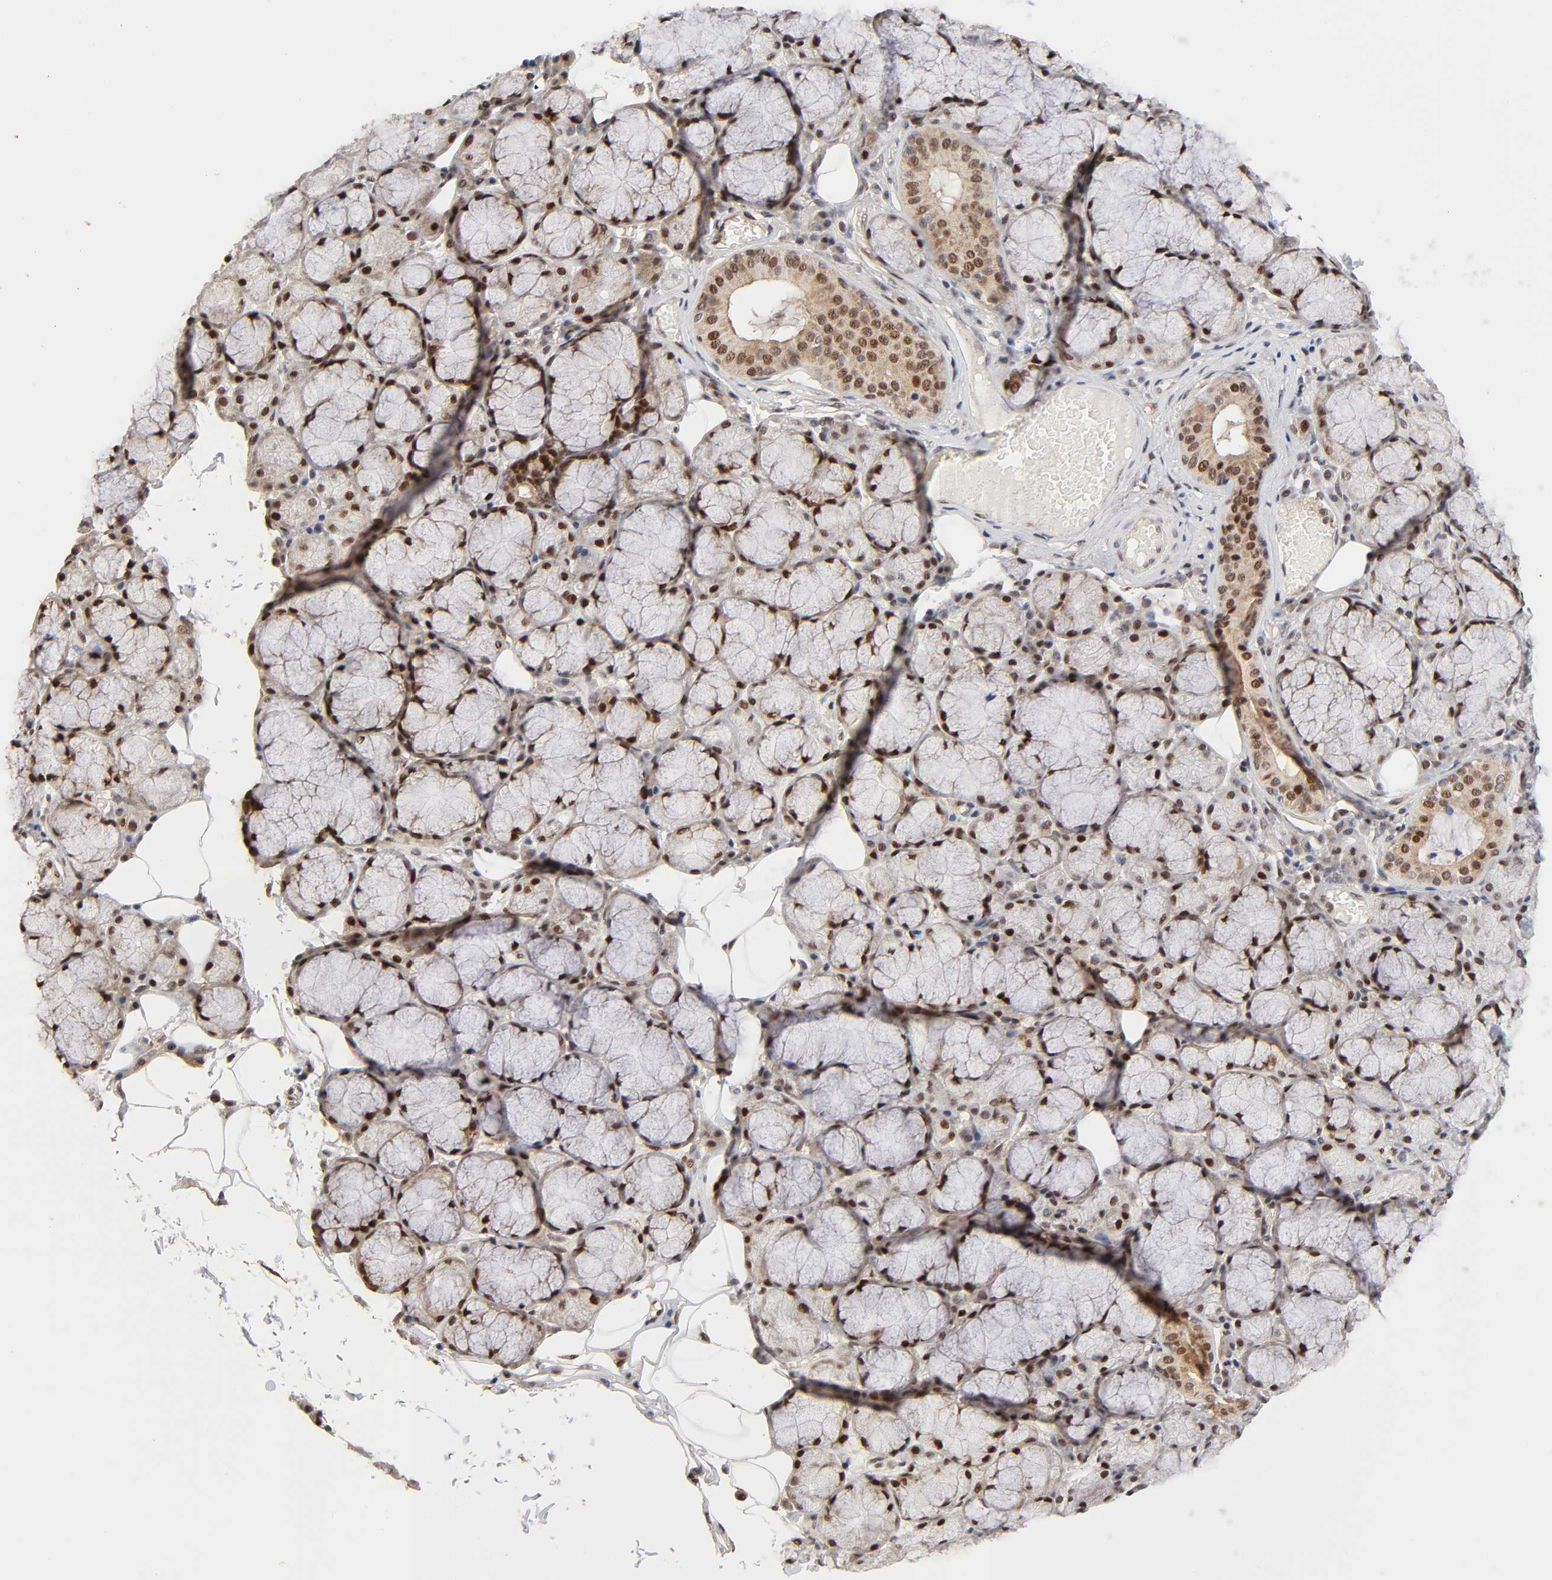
{"staining": {"intensity": "strong", "quantity": ">75%", "location": "nuclear"}, "tissue": "salivary gland", "cell_type": "Glandular cells", "image_type": "normal", "snomed": [{"axis": "morphology", "description": "Normal tissue, NOS"}, {"axis": "topography", "description": "Skeletal muscle"}, {"axis": "topography", "description": "Oral tissue"}, {"axis": "topography", "description": "Salivary gland"}, {"axis": "topography", "description": "Peripheral nerve tissue"}], "caption": "There is high levels of strong nuclear expression in glandular cells of benign salivary gland, as demonstrated by immunohistochemical staining (brown color).", "gene": "STK38", "patient": {"sex": "male", "age": 54}}